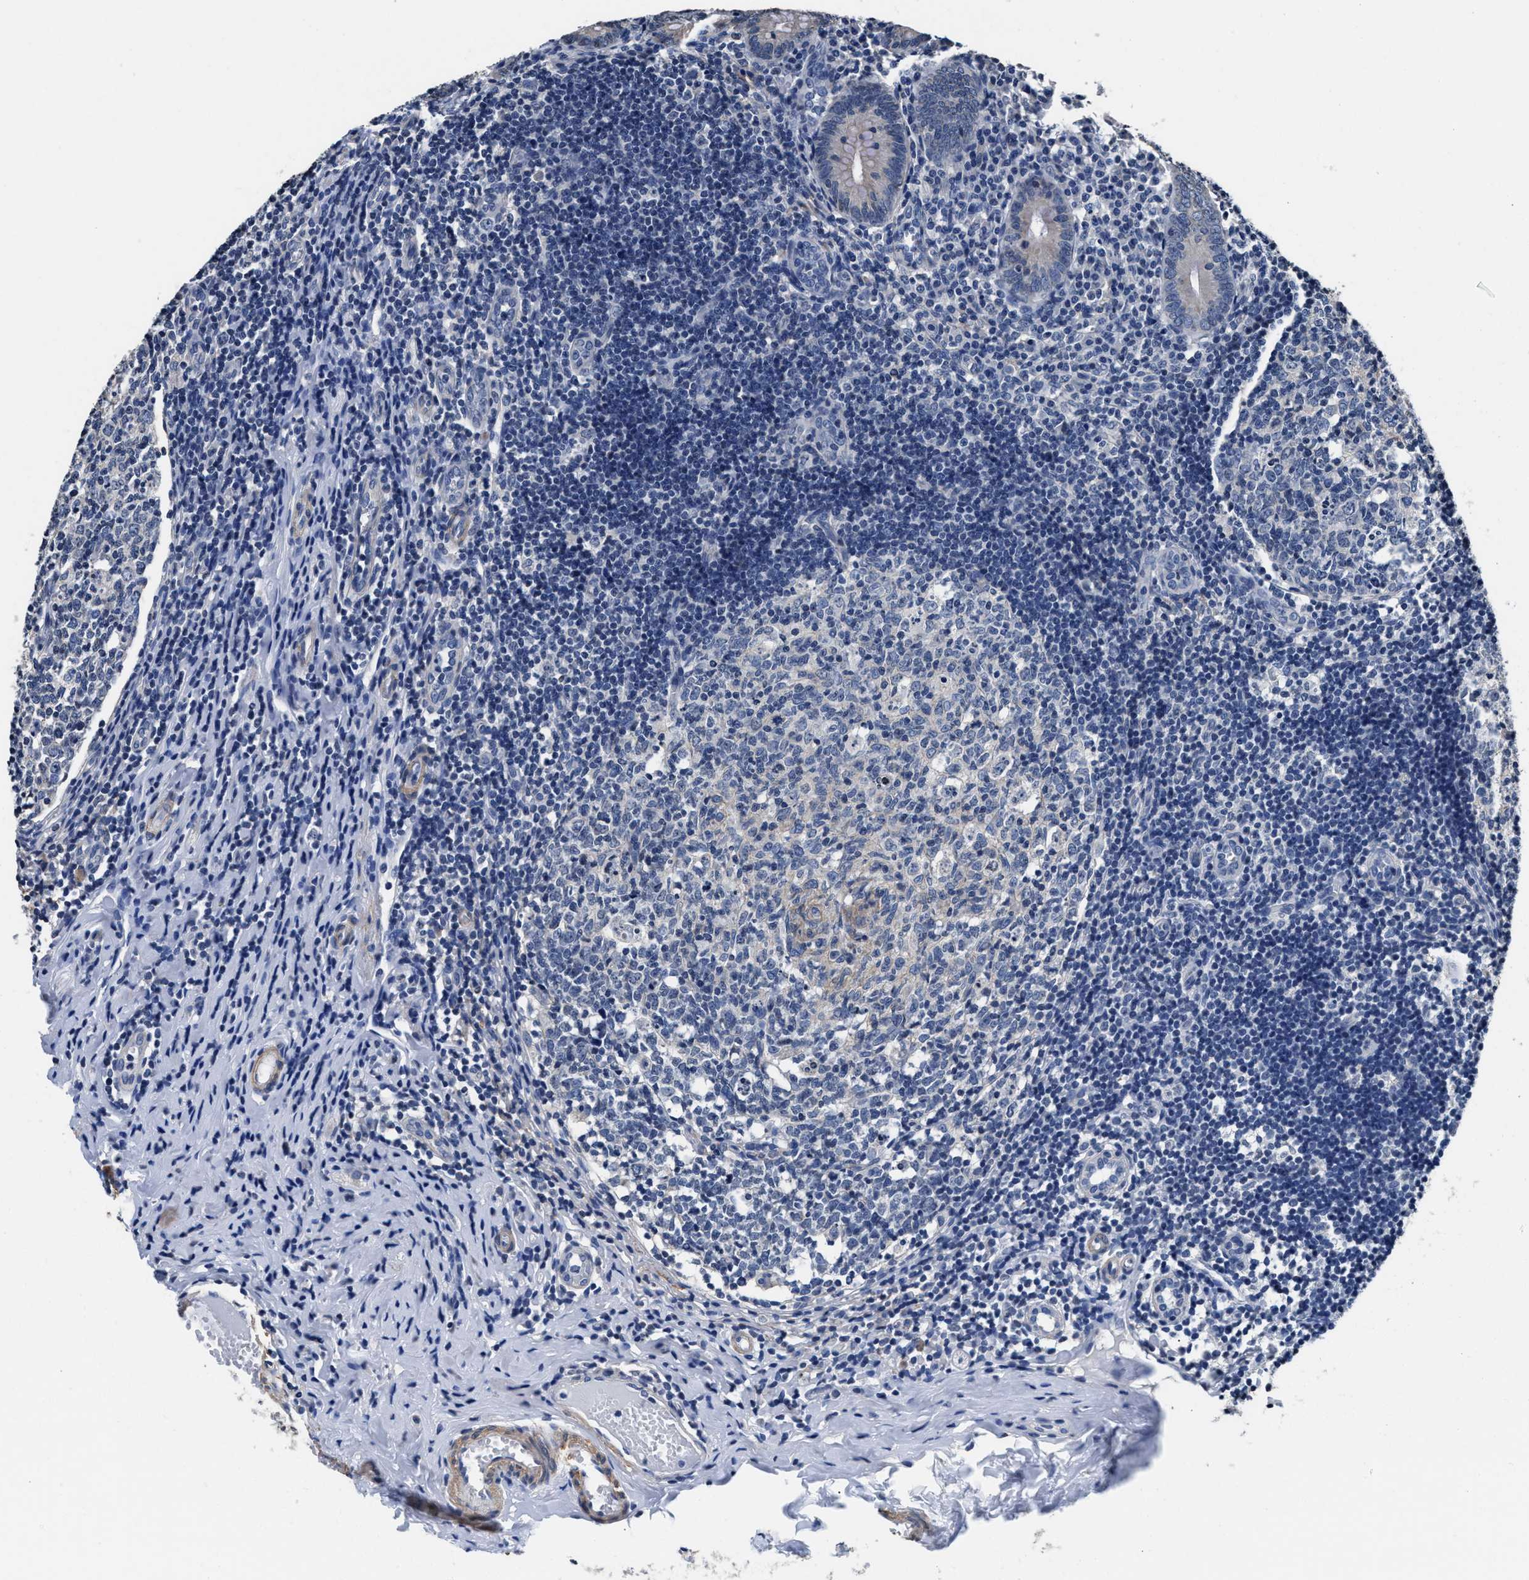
{"staining": {"intensity": "weak", "quantity": "<25%", "location": "cytoplasmic/membranous"}, "tissue": "appendix", "cell_type": "Glandular cells", "image_type": "normal", "snomed": [{"axis": "morphology", "description": "Normal tissue, NOS"}, {"axis": "topography", "description": "Appendix"}], "caption": "Photomicrograph shows no significant protein staining in glandular cells of benign appendix. (Brightfield microscopy of DAB IHC at high magnification).", "gene": "MYH3", "patient": {"sex": "male", "age": 8}}